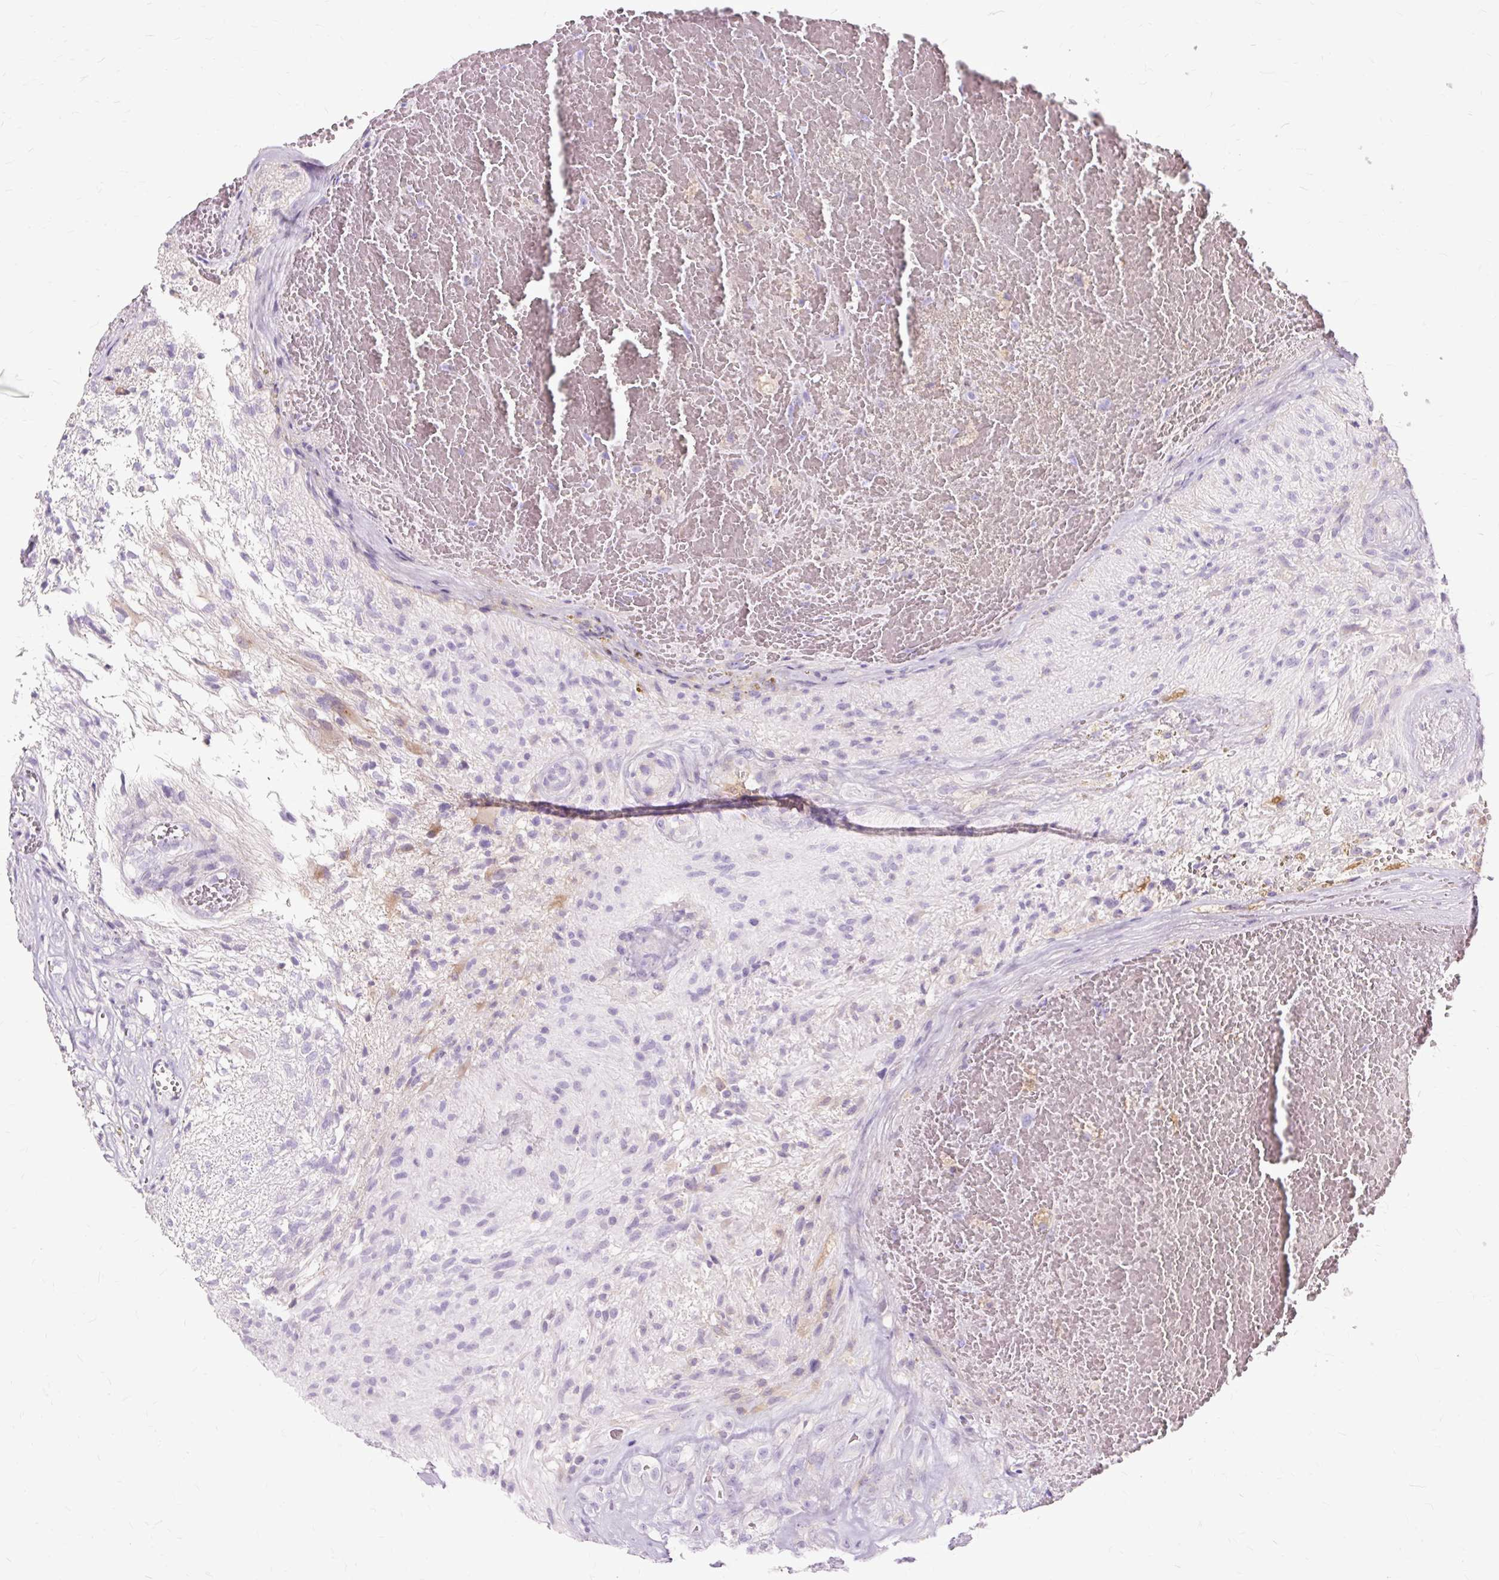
{"staining": {"intensity": "negative", "quantity": "none", "location": "none"}, "tissue": "glioma", "cell_type": "Tumor cells", "image_type": "cancer", "snomed": [{"axis": "morphology", "description": "Glioma, malignant, High grade"}, {"axis": "topography", "description": "Brain"}], "caption": "Tumor cells are negative for protein expression in human malignant glioma (high-grade).", "gene": "DCTN4", "patient": {"sex": "male", "age": 56}}